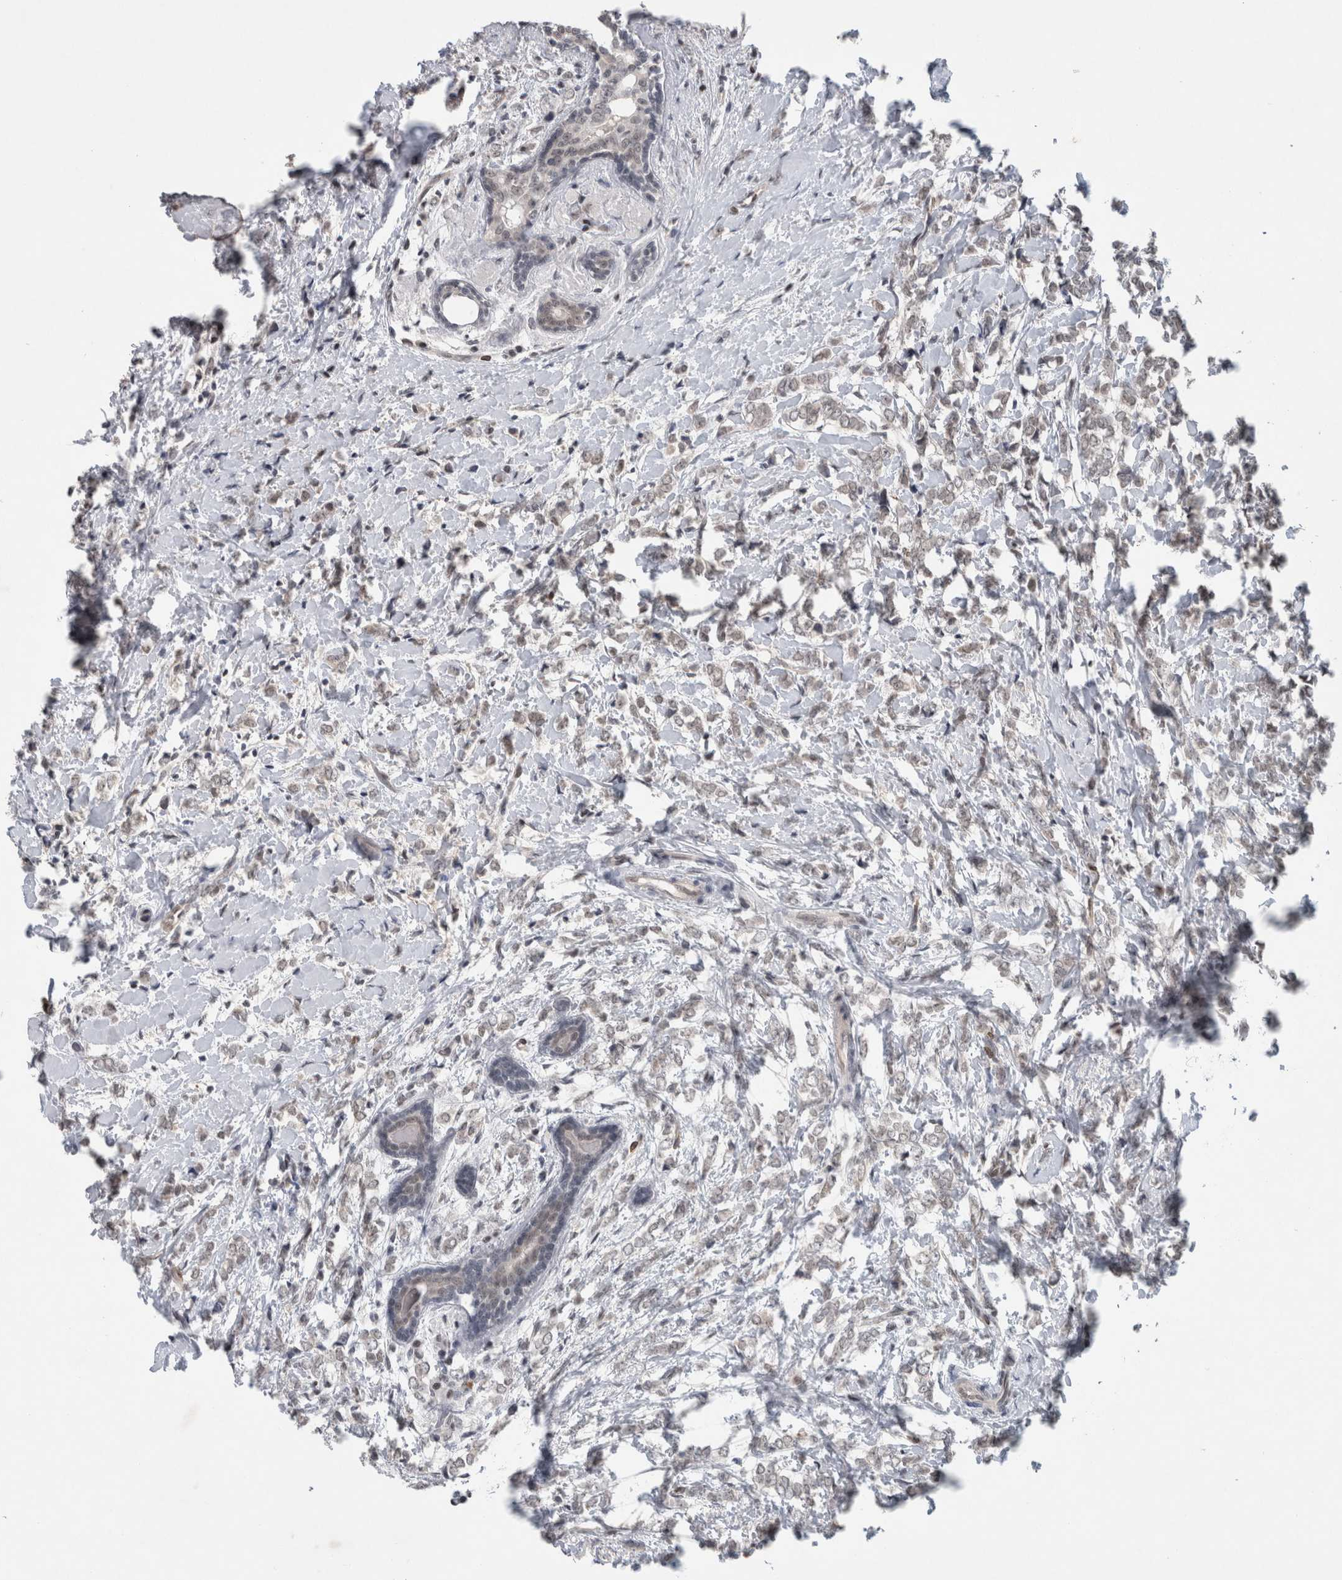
{"staining": {"intensity": "negative", "quantity": "none", "location": "none"}, "tissue": "breast cancer", "cell_type": "Tumor cells", "image_type": "cancer", "snomed": [{"axis": "morphology", "description": "Normal tissue, NOS"}, {"axis": "morphology", "description": "Lobular carcinoma"}, {"axis": "topography", "description": "Breast"}], "caption": "Breast lobular carcinoma was stained to show a protein in brown. There is no significant positivity in tumor cells.", "gene": "PRXL2A", "patient": {"sex": "female", "age": 47}}